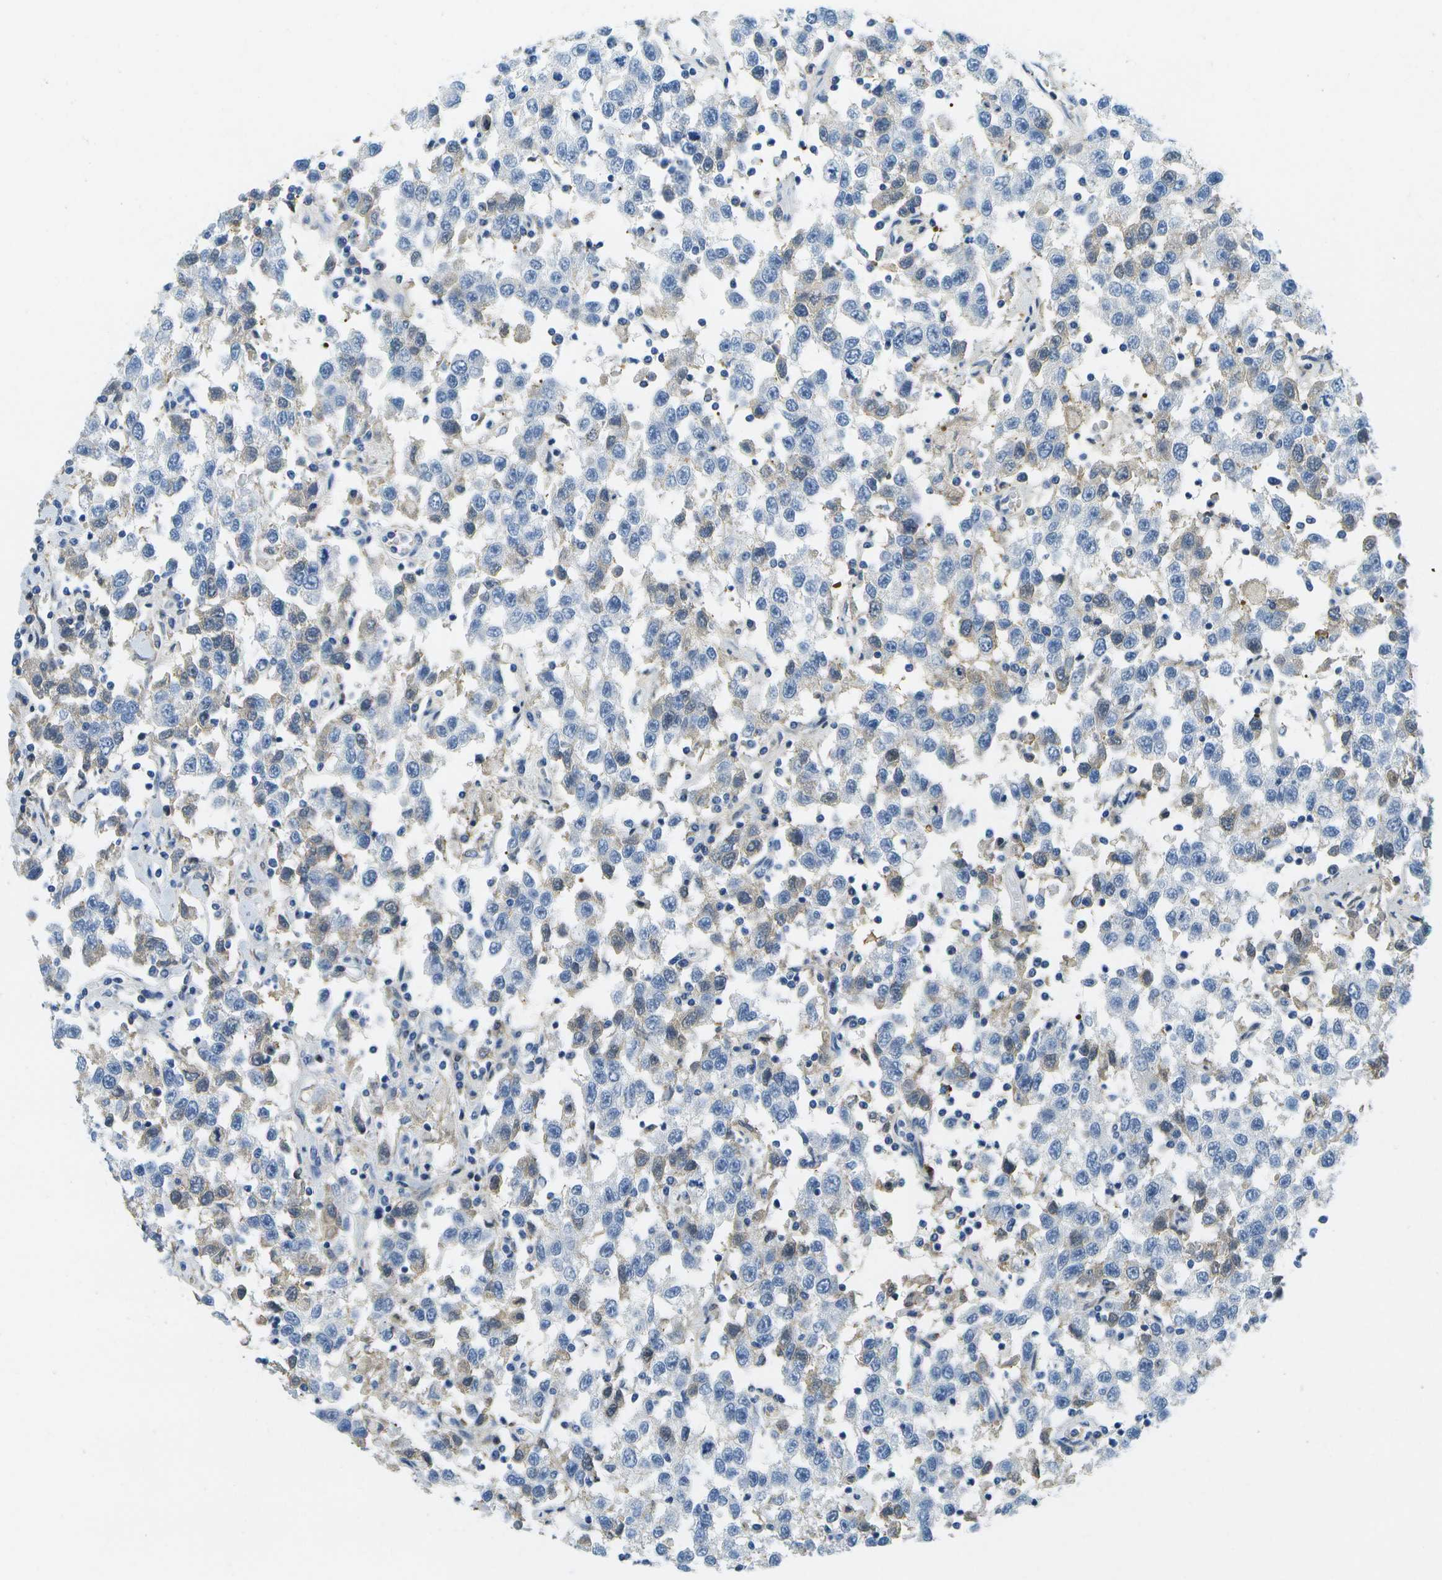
{"staining": {"intensity": "weak", "quantity": "<25%", "location": "cytoplasmic/membranous"}, "tissue": "testis cancer", "cell_type": "Tumor cells", "image_type": "cancer", "snomed": [{"axis": "morphology", "description": "Seminoma, NOS"}, {"axis": "topography", "description": "Testis"}], "caption": "Testis seminoma was stained to show a protein in brown. There is no significant staining in tumor cells.", "gene": "SERPINA1", "patient": {"sex": "male", "age": 41}}